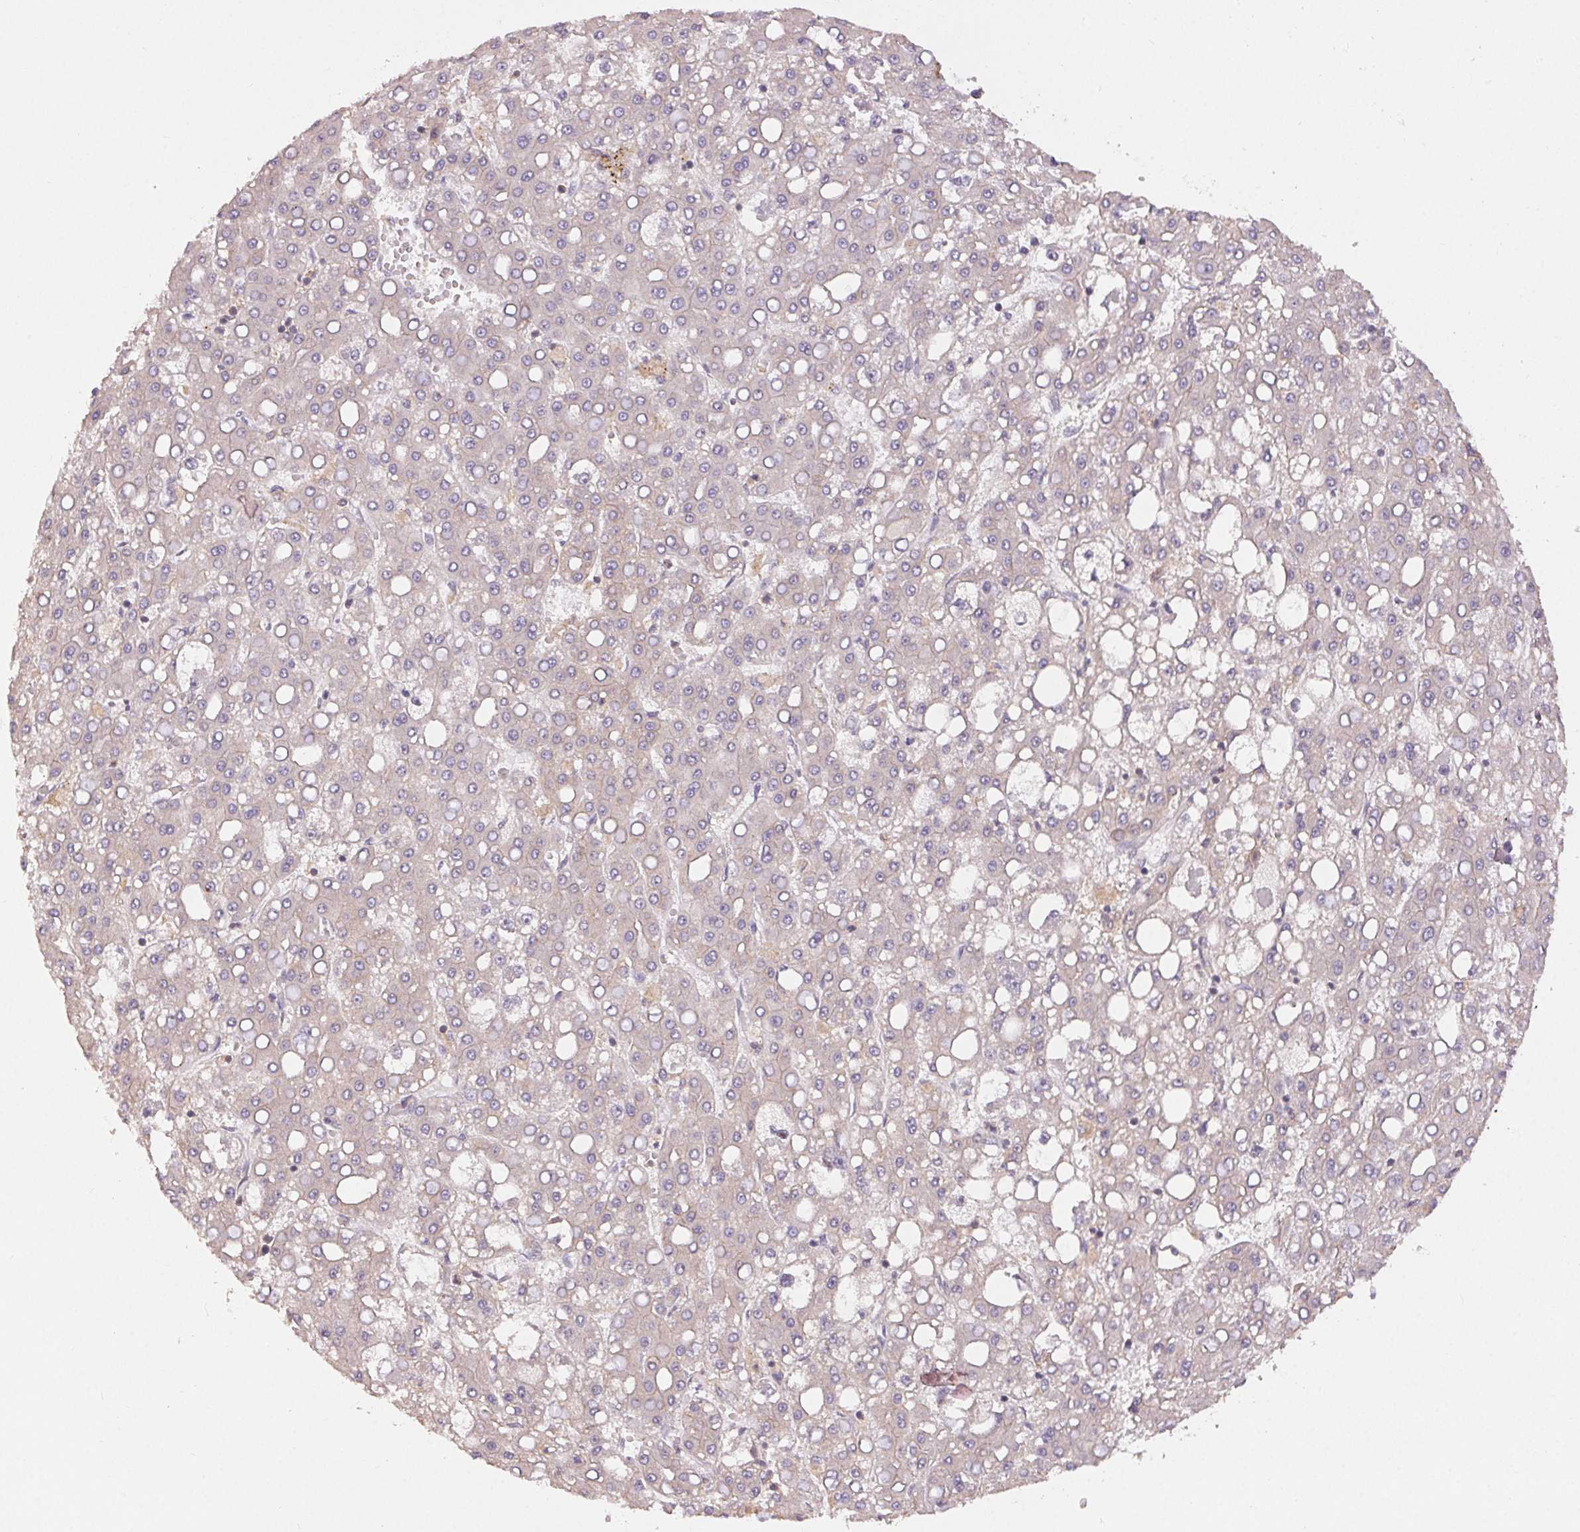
{"staining": {"intensity": "negative", "quantity": "none", "location": "none"}, "tissue": "liver cancer", "cell_type": "Tumor cells", "image_type": "cancer", "snomed": [{"axis": "morphology", "description": "Carcinoma, Hepatocellular, NOS"}, {"axis": "topography", "description": "Liver"}], "caption": "The micrograph displays no significant expression in tumor cells of liver hepatocellular carcinoma.", "gene": "MAPKAPK2", "patient": {"sex": "male", "age": 65}}